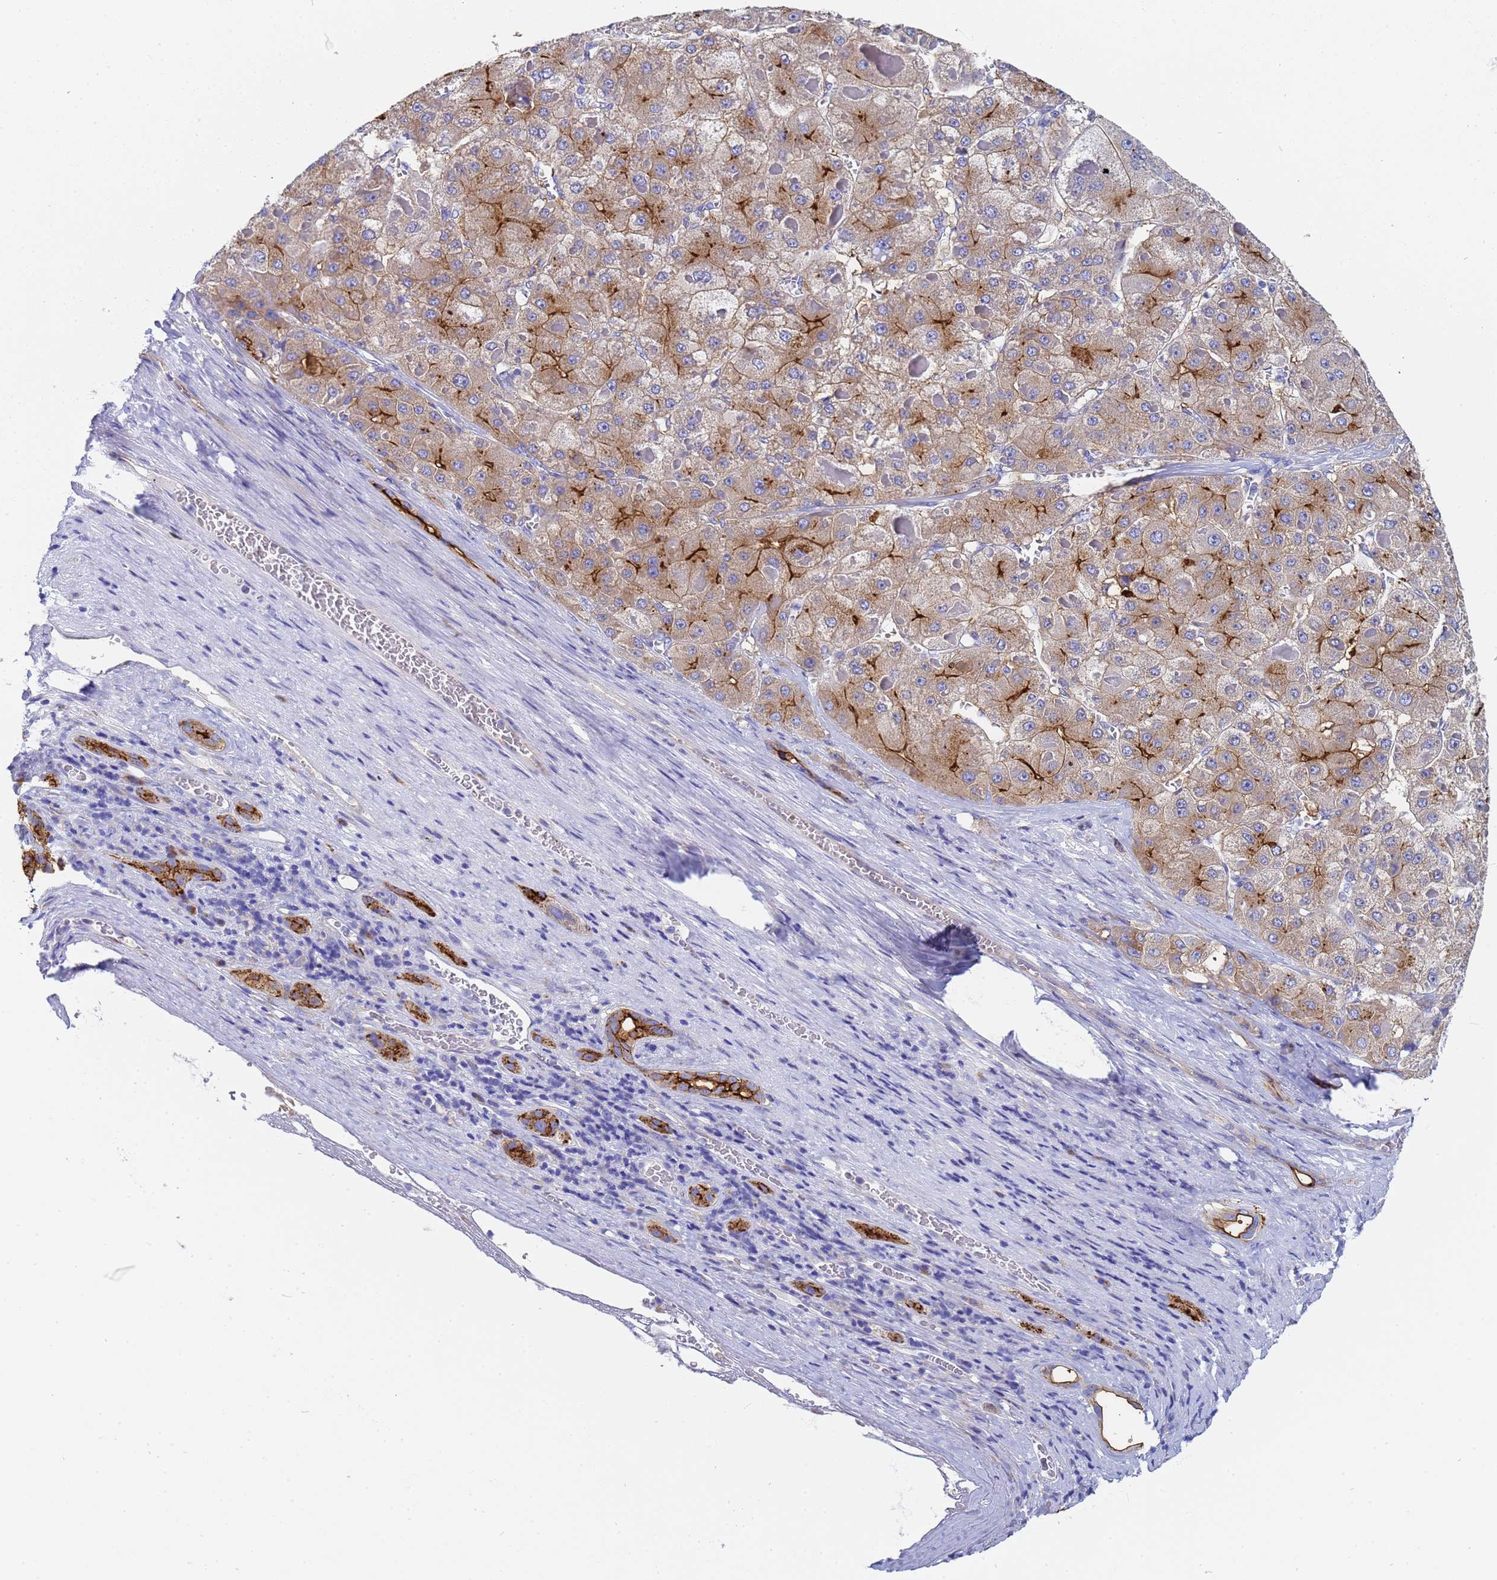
{"staining": {"intensity": "moderate", "quantity": "<25%", "location": "cytoplasmic/membranous"}, "tissue": "liver cancer", "cell_type": "Tumor cells", "image_type": "cancer", "snomed": [{"axis": "morphology", "description": "Carcinoma, Hepatocellular, NOS"}, {"axis": "topography", "description": "Liver"}], "caption": "An immunohistochemistry micrograph of tumor tissue is shown. Protein staining in brown highlights moderate cytoplasmic/membranous positivity in liver cancer within tumor cells. The protein of interest is shown in brown color, while the nuclei are stained blue.", "gene": "TM4SF4", "patient": {"sex": "female", "age": 73}}